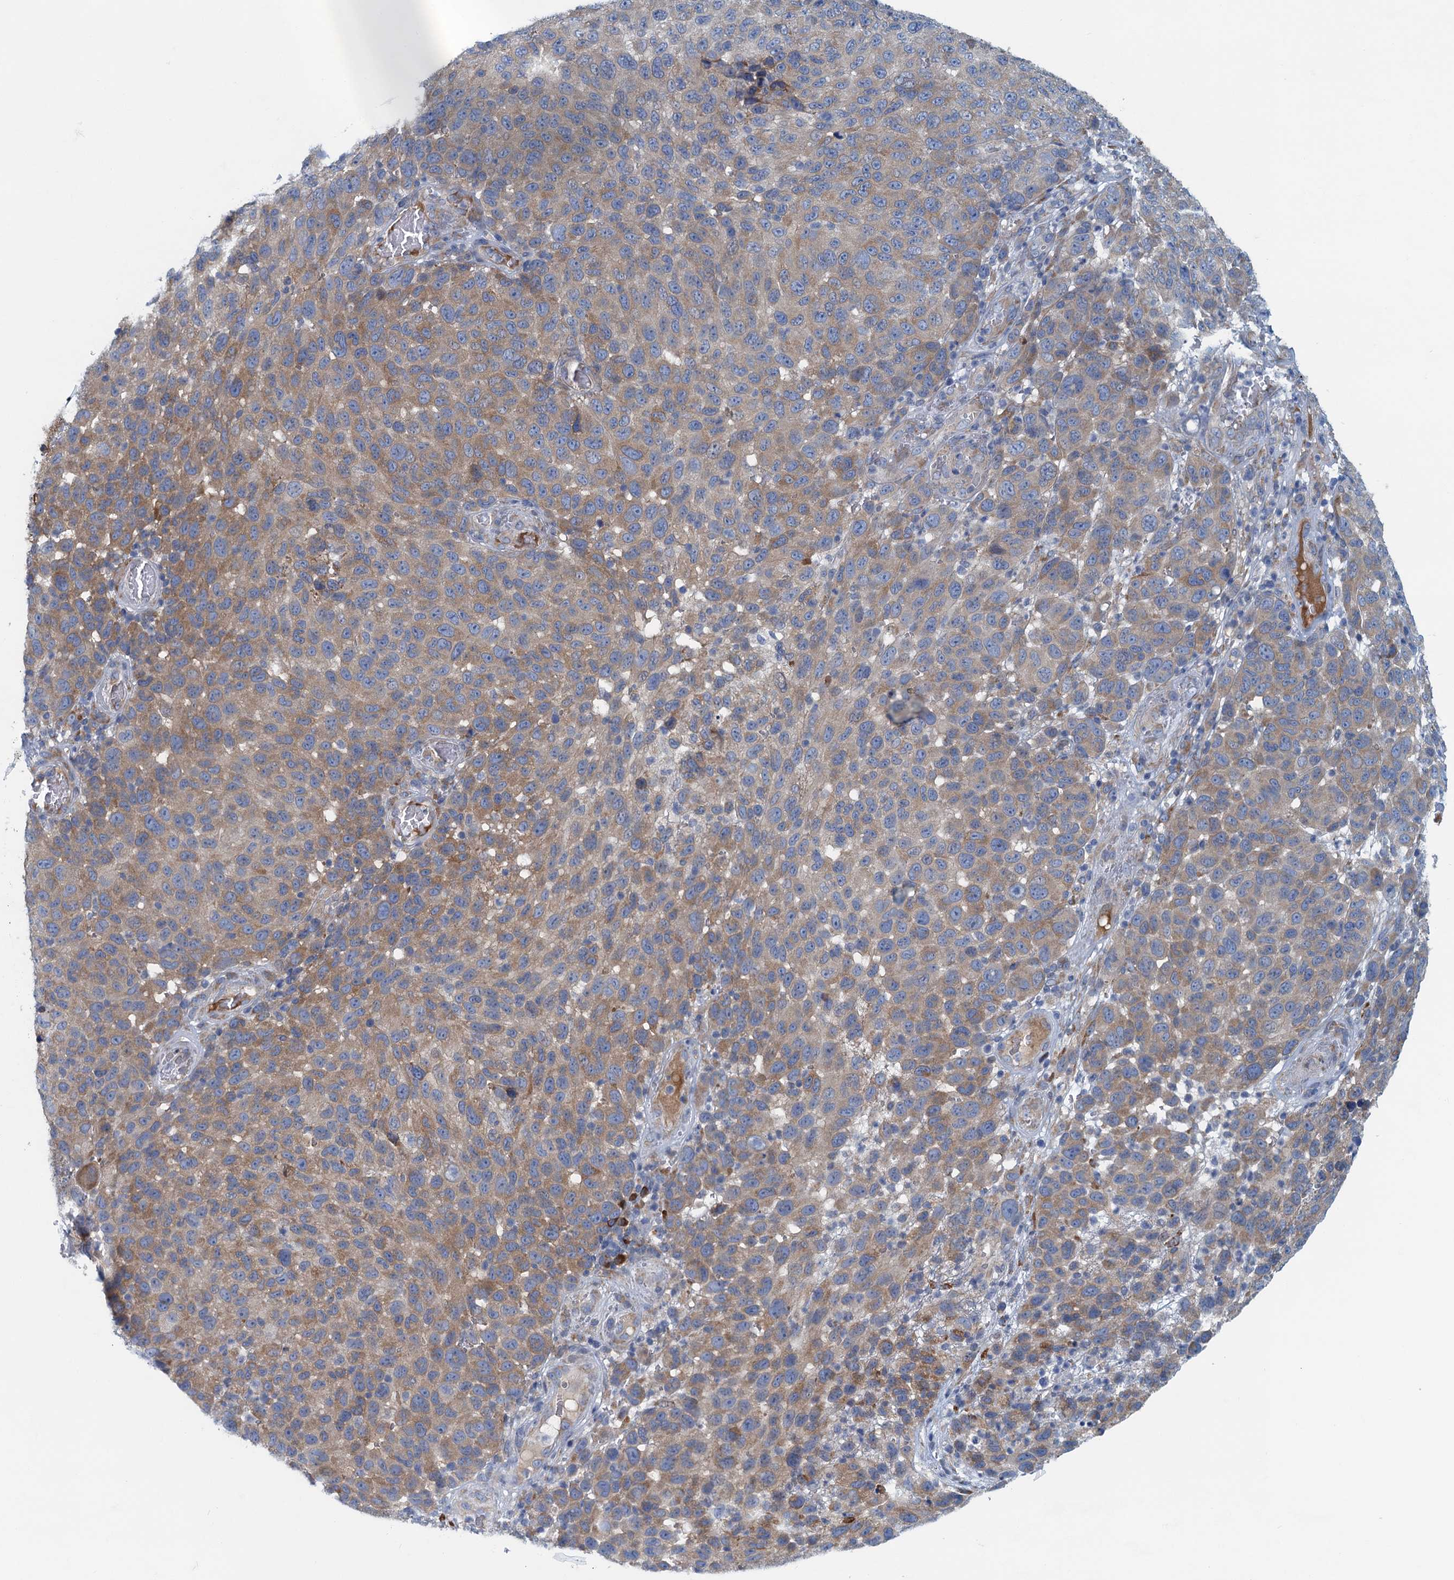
{"staining": {"intensity": "moderate", "quantity": ">75%", "location": "cytoplasmic/membranous"}, "tissue": "melanoma", "cell_type": "Tumor cells", "image_type": "cancer", "snomed": [{"axis": "morphology", "description": "Malignant melanoma, NOS"}, {"axis": "topography", "description": "Skin"}], "caption": "Immunohistochemical staining of human melanoma displays medium levels of moderate cytoplasmic/membranous protein expression in about >75% of tumor cells.", "gene": "MYDGF", "patient": {"sex": "male", "age": 49}}